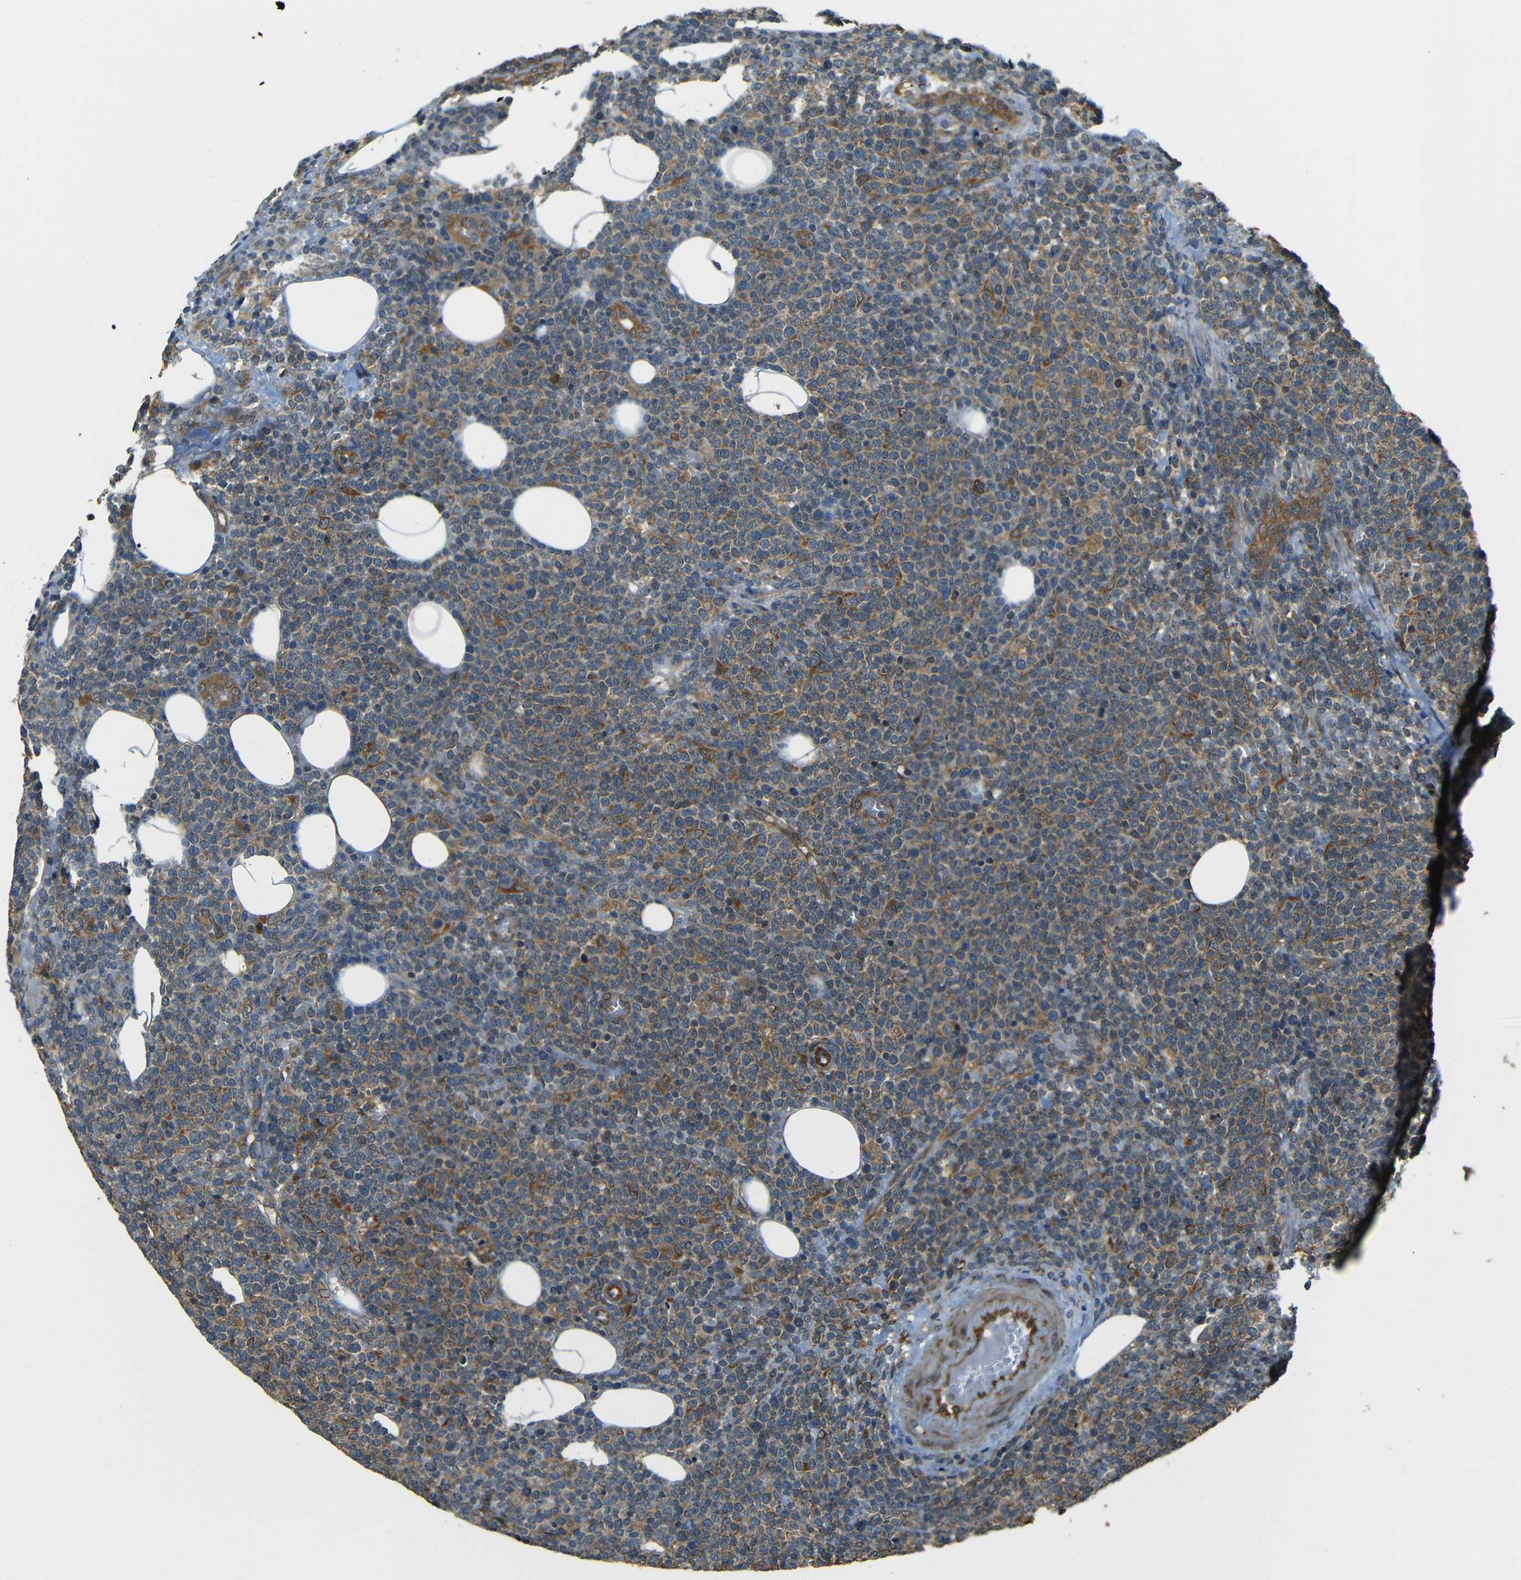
{"staining": {"intensity": "moderate", "quantity": "25%-75%", "location": "cytoplasmic/membranous"}, "tissue": "lymphoma", "cell_type": "Tumor cells", "image_type": "cancer", "snomed": [{"axis": "morphology", "description": "Malignant lymphoma, non-Hodgkin's type, High grade"}, {"axis": "topography", "description": "Lymph node"}], "caption": "A medium amount of moderate cytoplasmic/membranous staining is appreciated in about 25%-75% of tumor cells in high-grade malignant lymphoma, non-Hodgkin's type tissue.", "gene": "VAPB", "patient": {"sex": "male", "age": 61}}